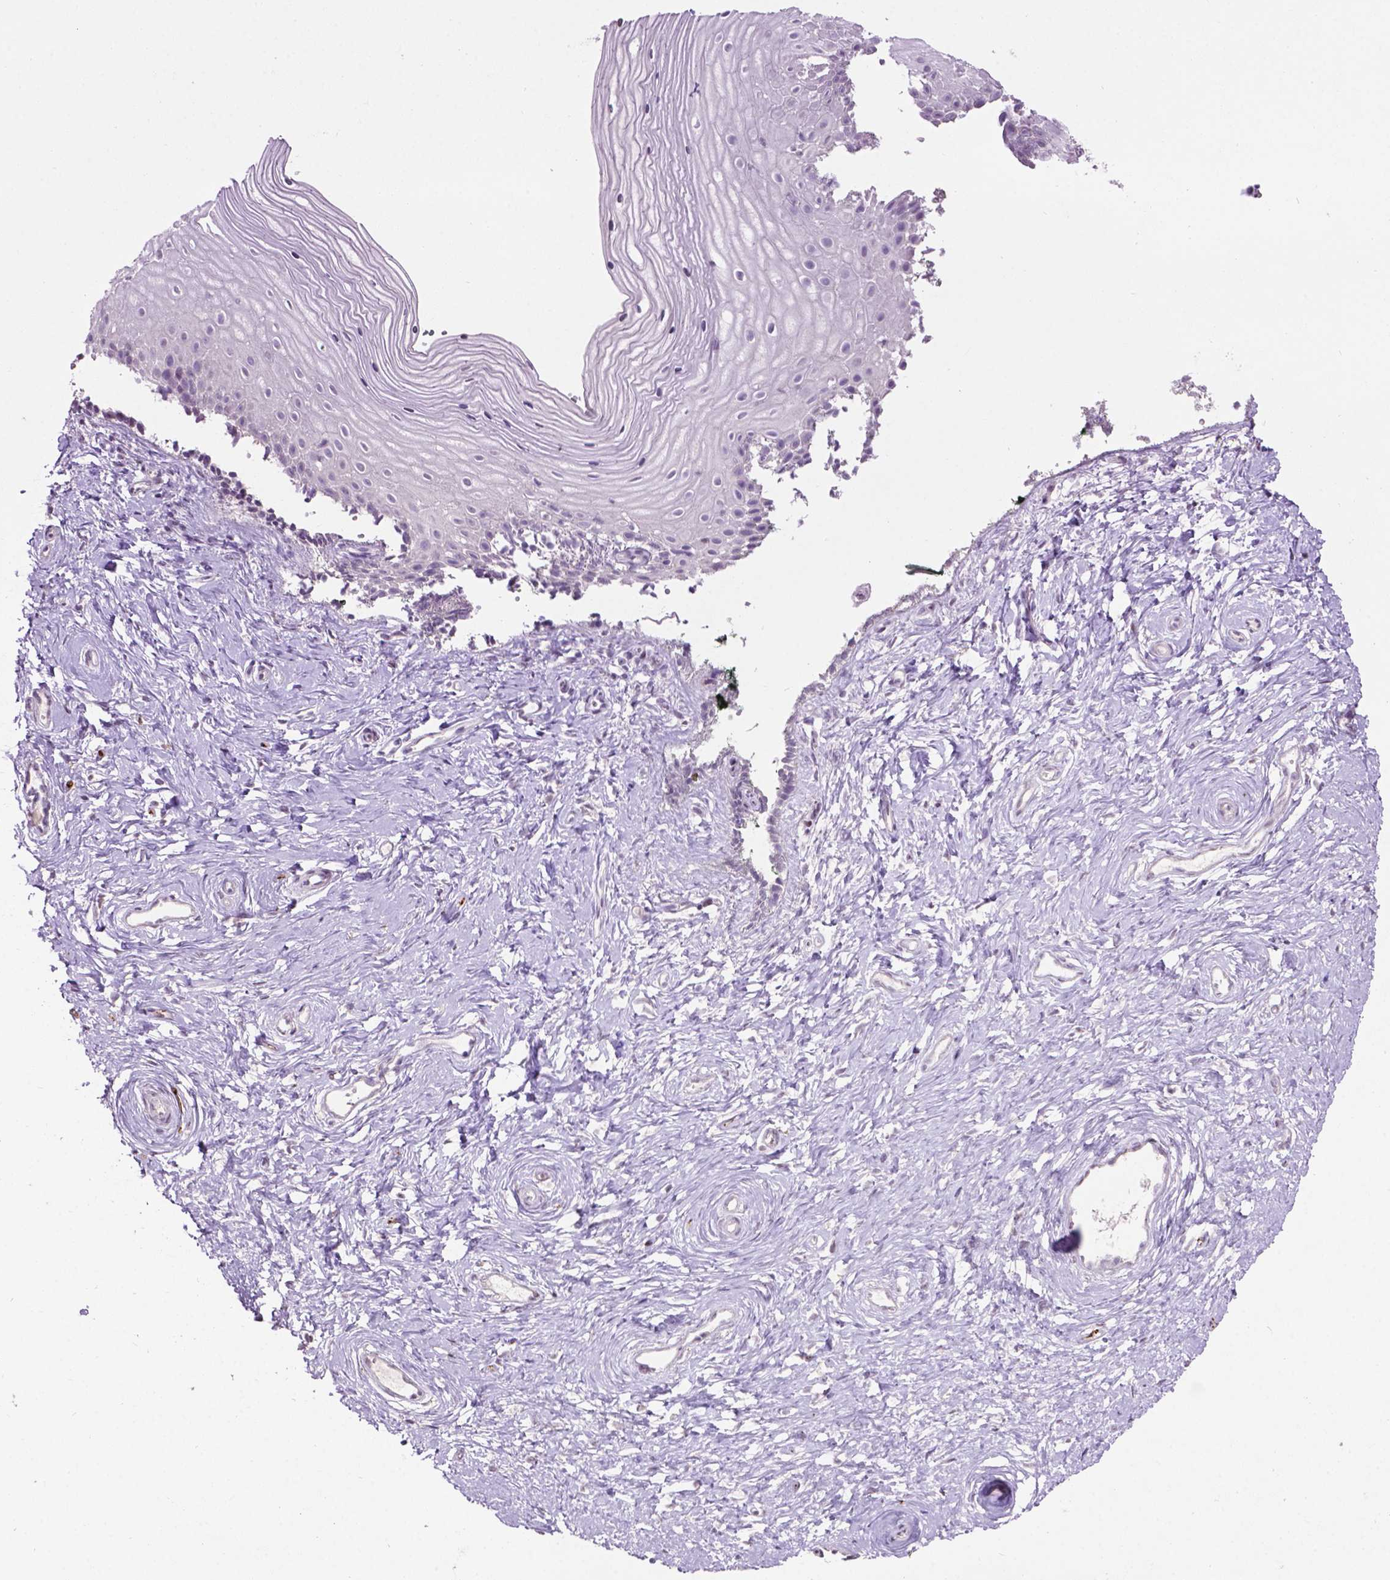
{"staining": {"intensity": "strong", "quantity": "<25%", "location": "nuclear"}, "tissue": "vagina", "cell_type": "Squamous epithelial cells", "image_type": "normal", "snomed": [{"axis": "morphology", "description": "Normal tissue, NOS"}, {"axis": "topography", "description": "Vagina"}], "caption": "High-power microscopy captured an immunohistochemistry histopathology image of unremarkable vagina, revealing strong nuclear expression in approximately <25% of squamous epithelial cells.", "gene": "TH", "patient": {"sex": "female", "age": 38}}